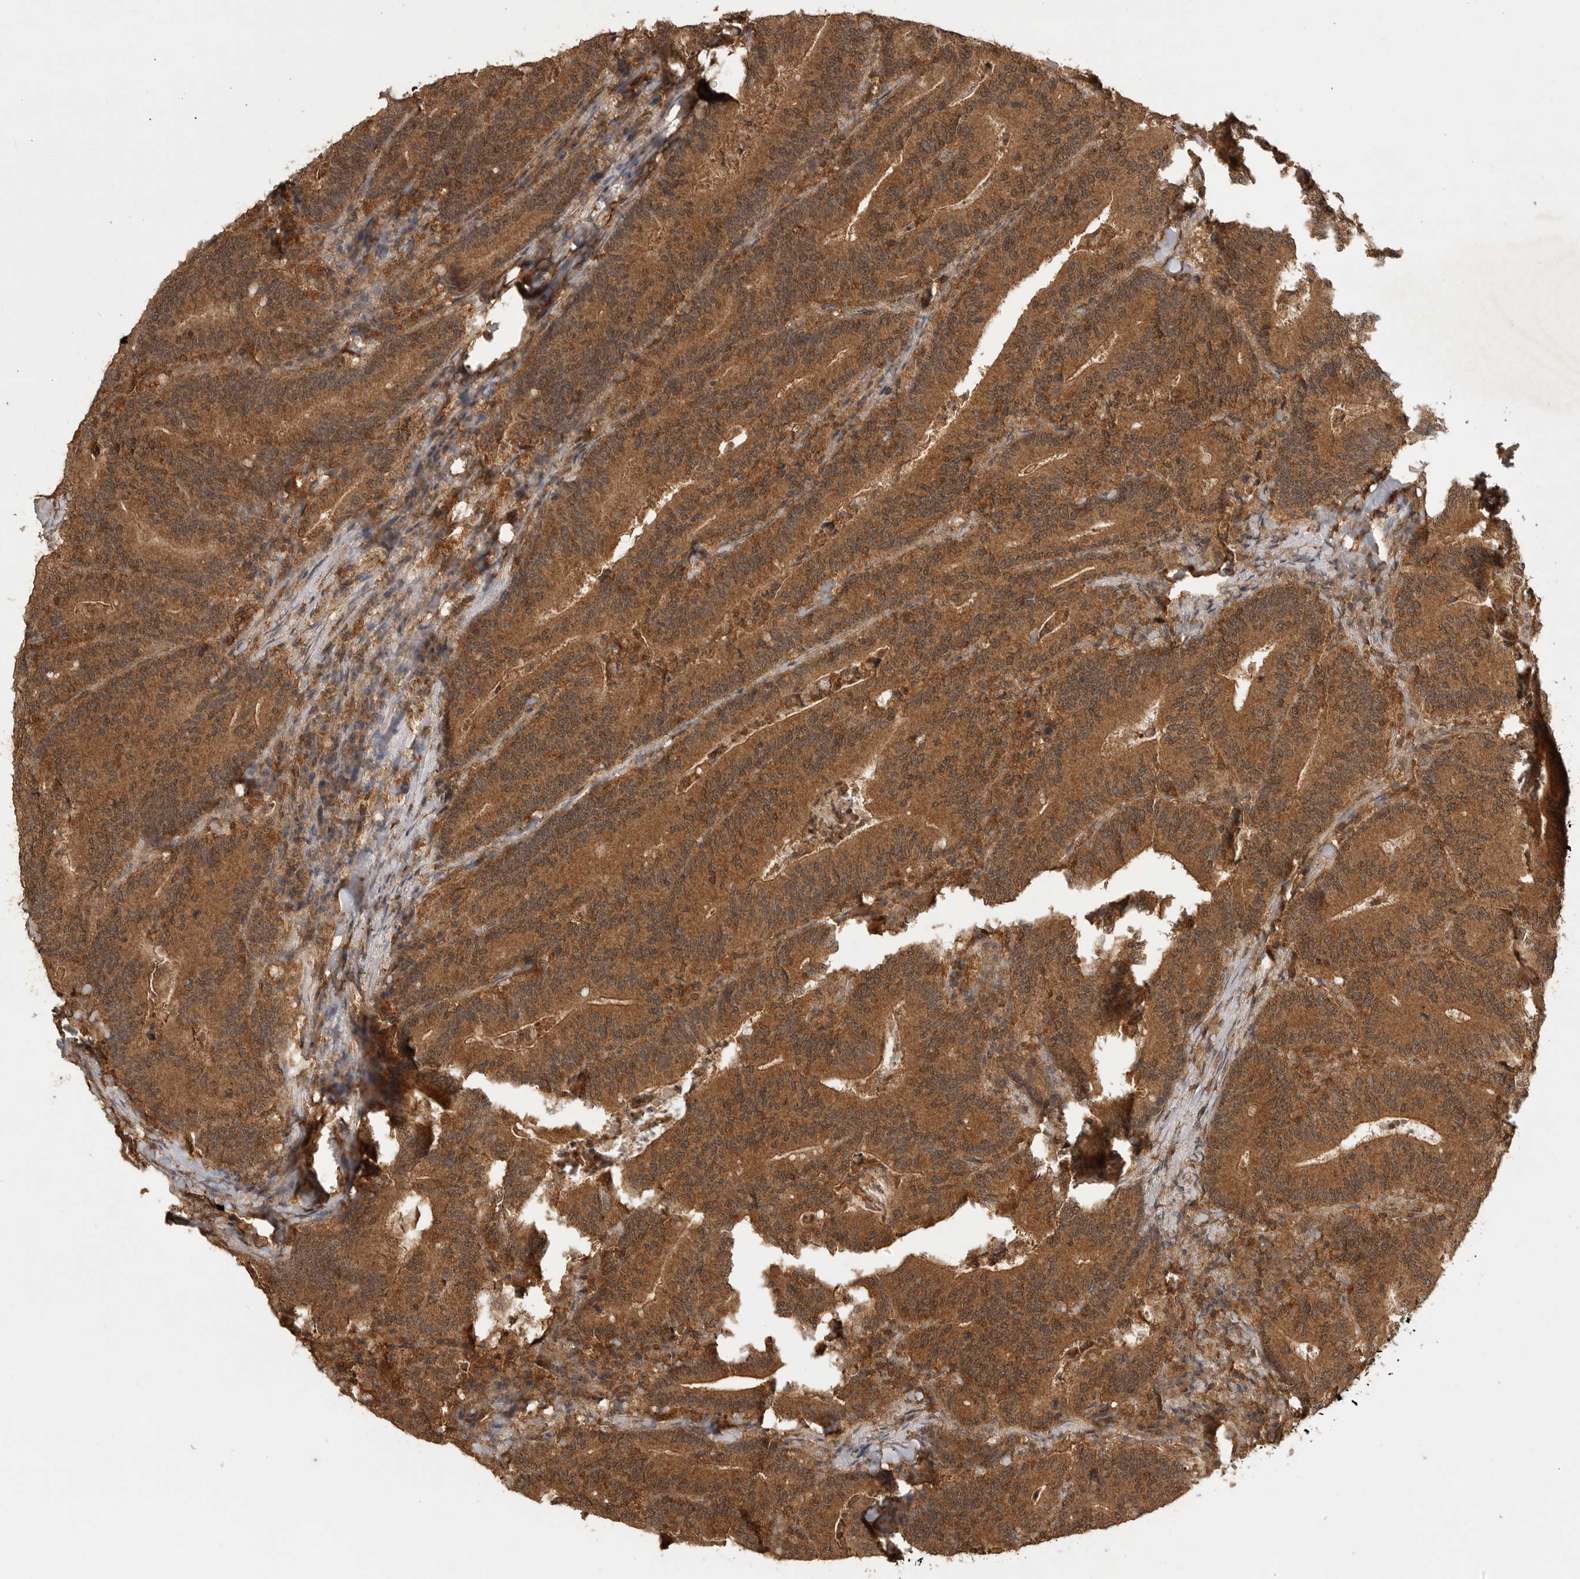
{"staining": {"intensity": "moderate", "quantity": ">75%", "location": "cytoplasmic/membranous"}, "tissue": "colorectal cancer", "cell_type": "Tumor cells", "image_type": "cancer", "snomed": [{"axis": "morphology", "description": "Adenocarcinoma, NOS"}, {"axis": "topography", "description": "Colon"}], "caption": "Brown immunohistochemical staining in adenocarcinoma (colorectal) shows moderate cytoplasmic/membranous positivity in approximately >75% of tumor cells.", "gene": "ICOSLG", "patient": {"sex": "female", "age": 66}}